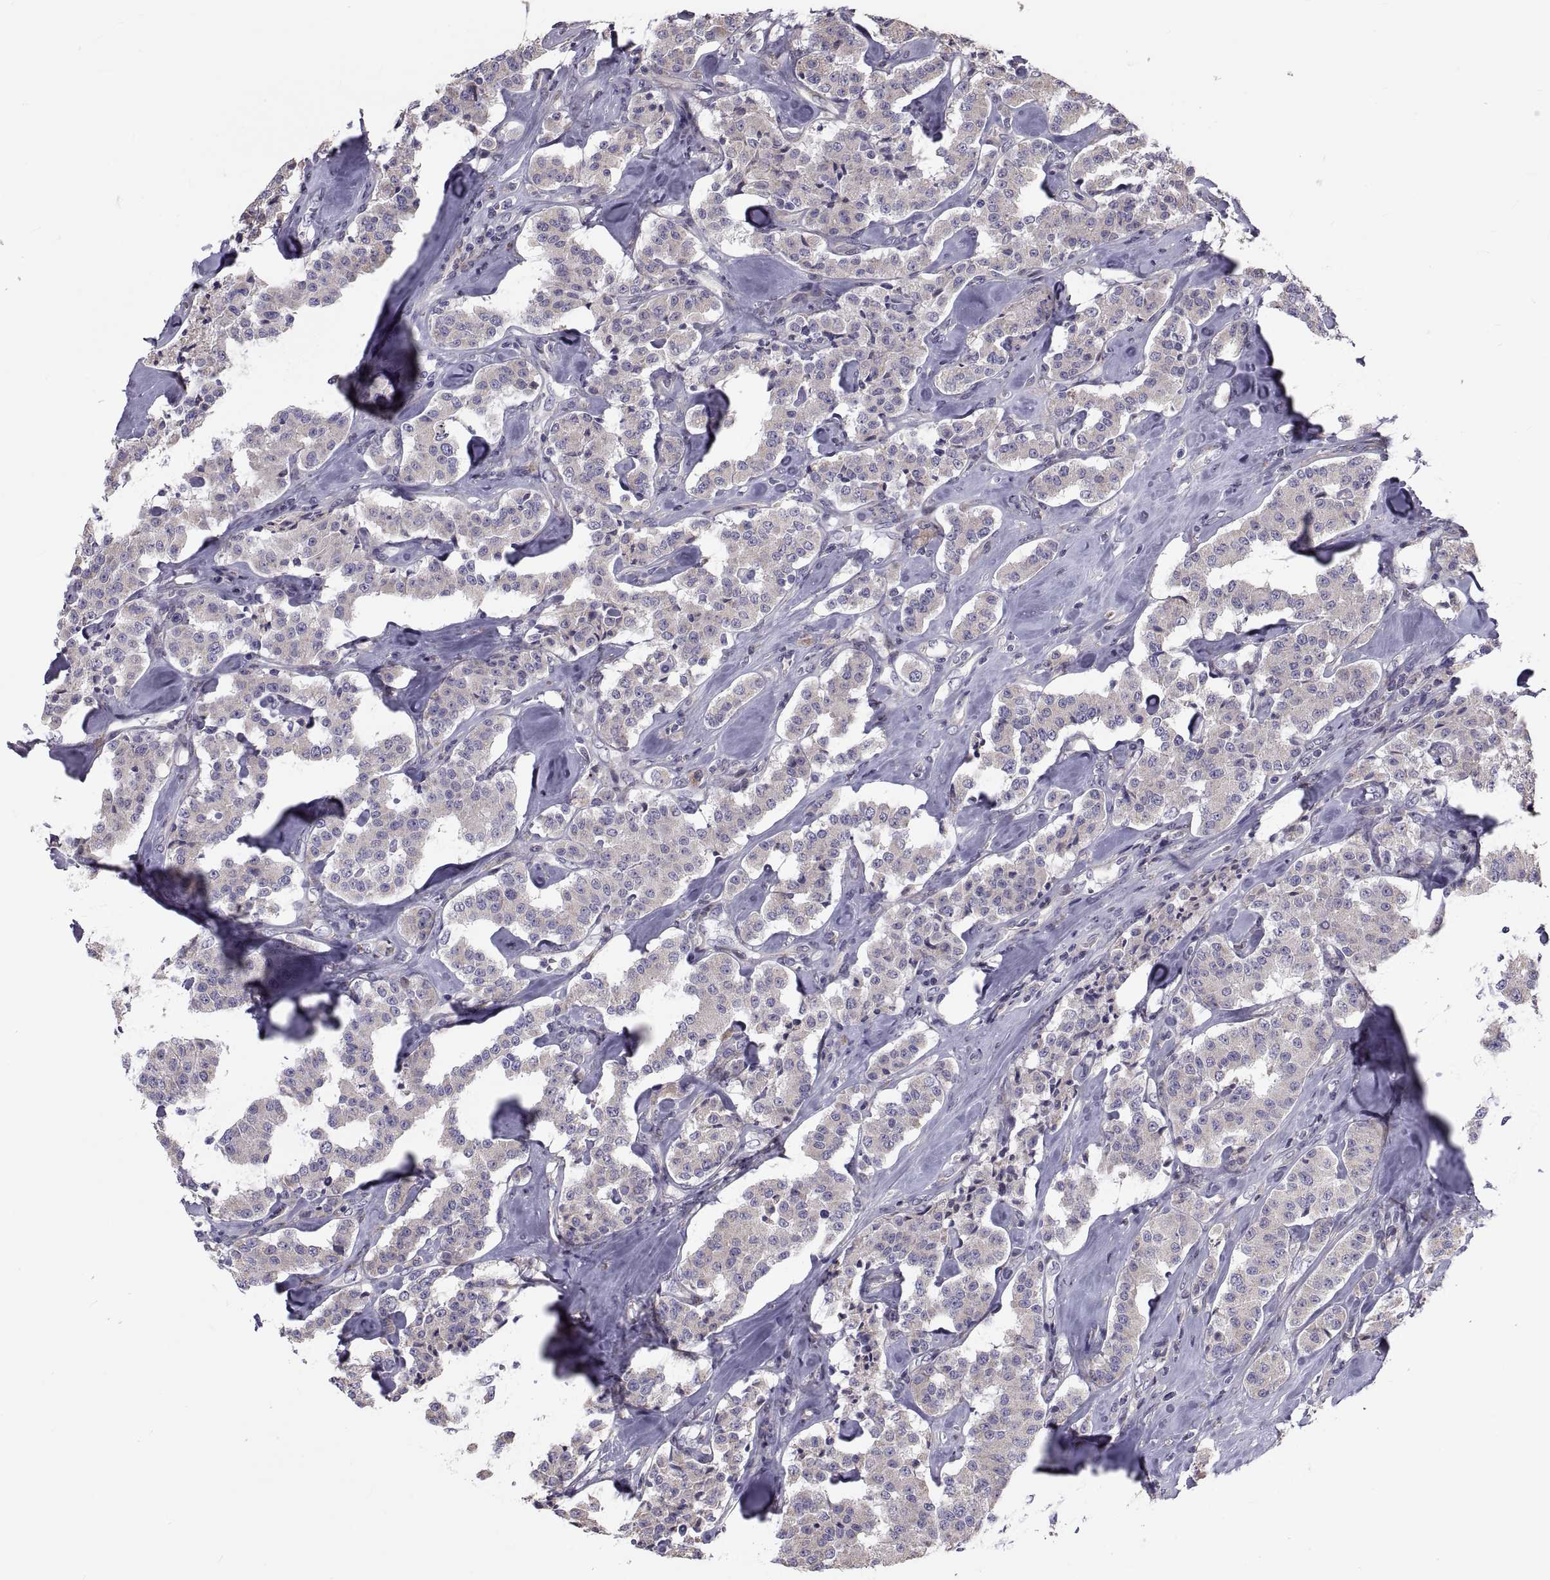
{"staining": {"intensity": "weak", "quantity": "<25%", "location": "cytoplasmic/membranous"}, "tissue": "carcinoid", "cell_type": "Tumor cells", "image_type": "cancer", "snomed": [{"axis": "morphology", "description": "Carcinoid, malignant, NOS"}, {"axis": "topography", "description": "Pancreas"}], "caption": "This histopathology image is of malignant carcinoid stained with immunohistochemistry (IHC) to label a protein in brown with the nuclei are counter-stained blue. There is no staining in tumor cells.", "gene": "ANO1", "patient": {"sex": "male", "age": 41}}